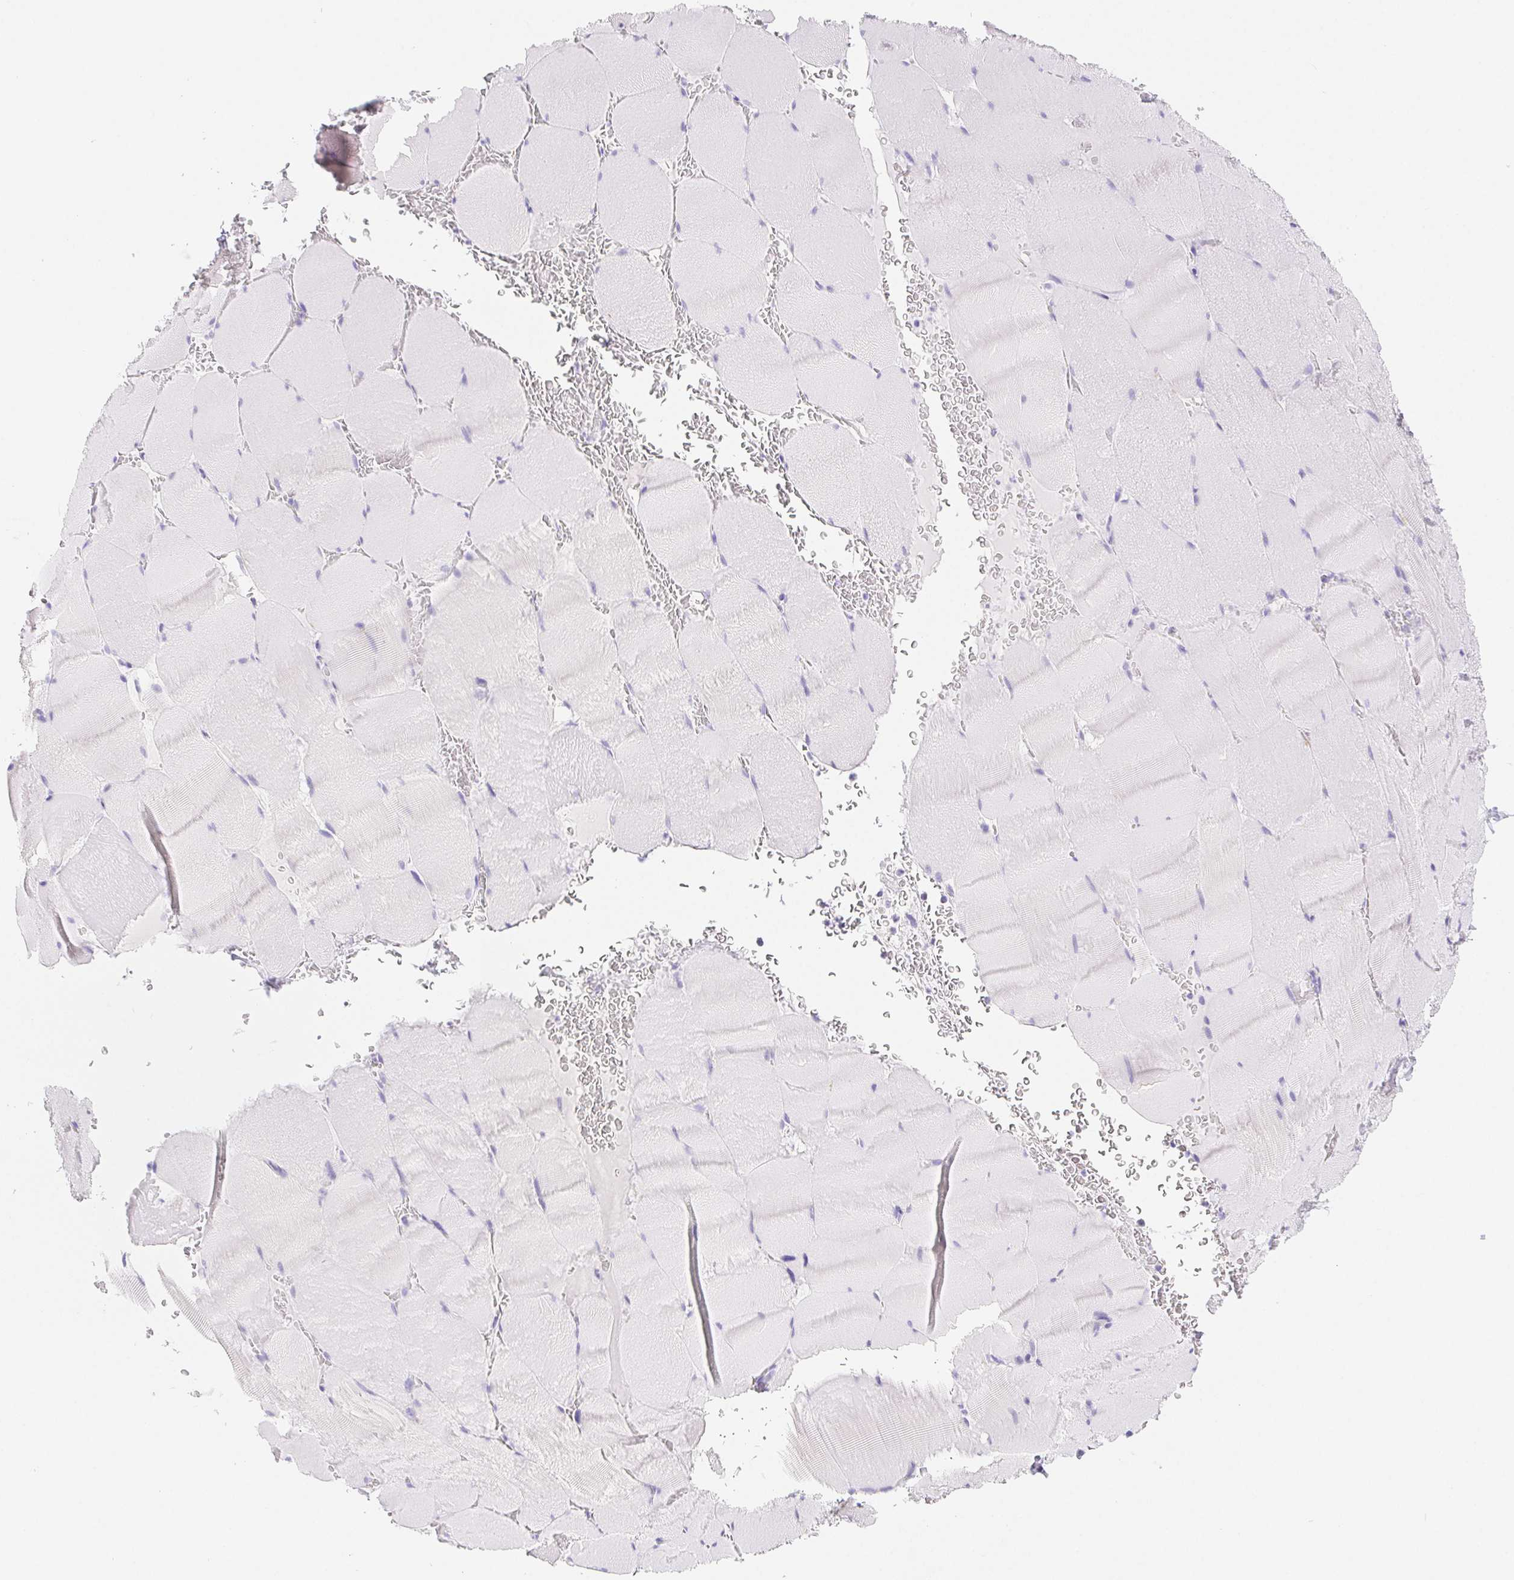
{"staining": {"intensity": "negative", "quantity": "none", "location": "none"}, "tissue": "skeletal muscle", "cell_type": "Myocytes", "image_type": "normal", "snomed": [{"axis": "morphology", "description": "Normal tissue, NOS"}, {"axis": "topography", "description": "Skeletal muscle"}, {"axis": "topography", "description": "Head-Neck"}], "caption": "The immunohistochemistry photomicrograph has no significant staining in myocytes of skeletal muscle.", "gene": "PNLIP", "patient": {"sex": "male", "age": 66}}